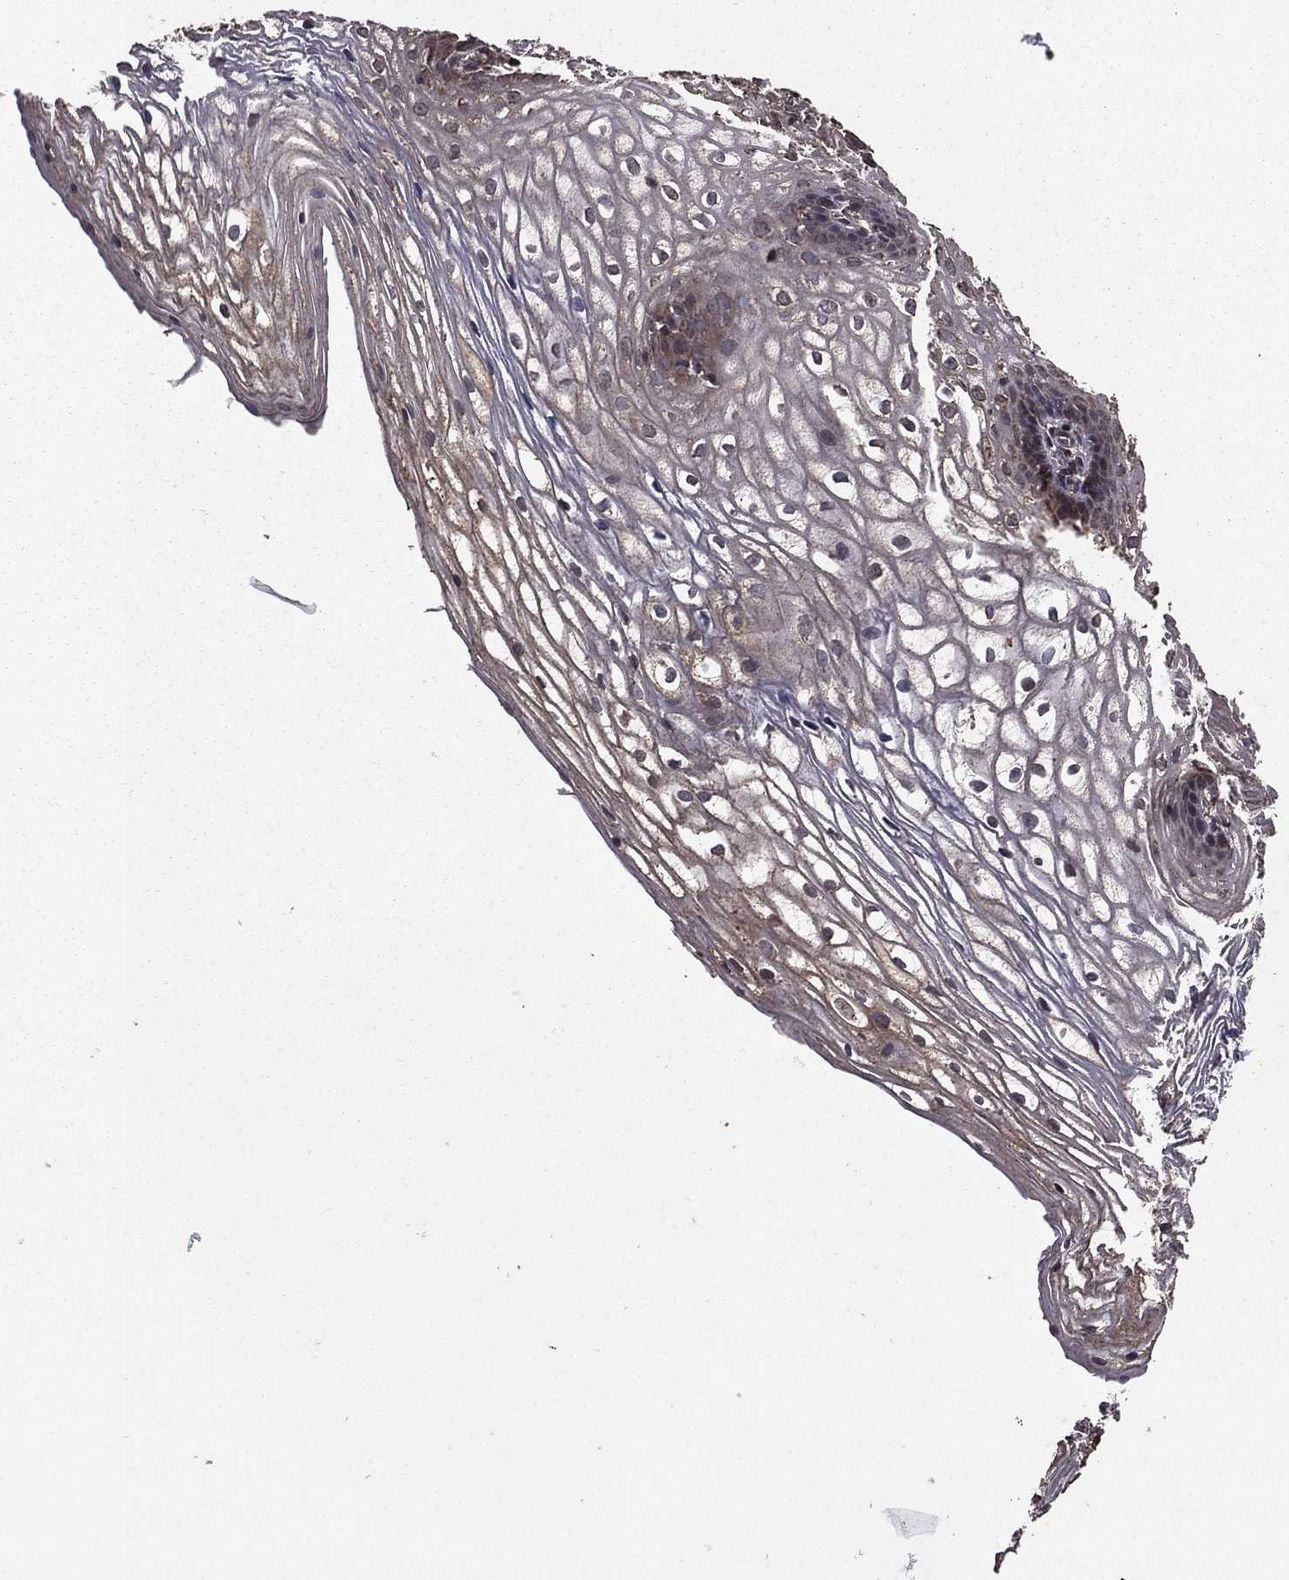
{"staining": {"intensity": "weak", "quantity": "<25%", "location": "cytoplasmic/membranous"}, "tissue": "vagina", "cell_type": "Squamous epithelial cells", "image_type": "normal", "snomed": [{"axis": "morphology", "description": "Normal tissue, NOS"}, {"axis": "topography", "description": "Vagina"}], "caption": "There is no significant positivity in squamous epithelial cells of vagina. The staining is performed using DAB (3,3'-diaminobenzidine) brown chromogen with nuclei counter-stained in using hematoxylin.", "gene": "BIRC6", "patient": {"sex": "female", "age": 34}}